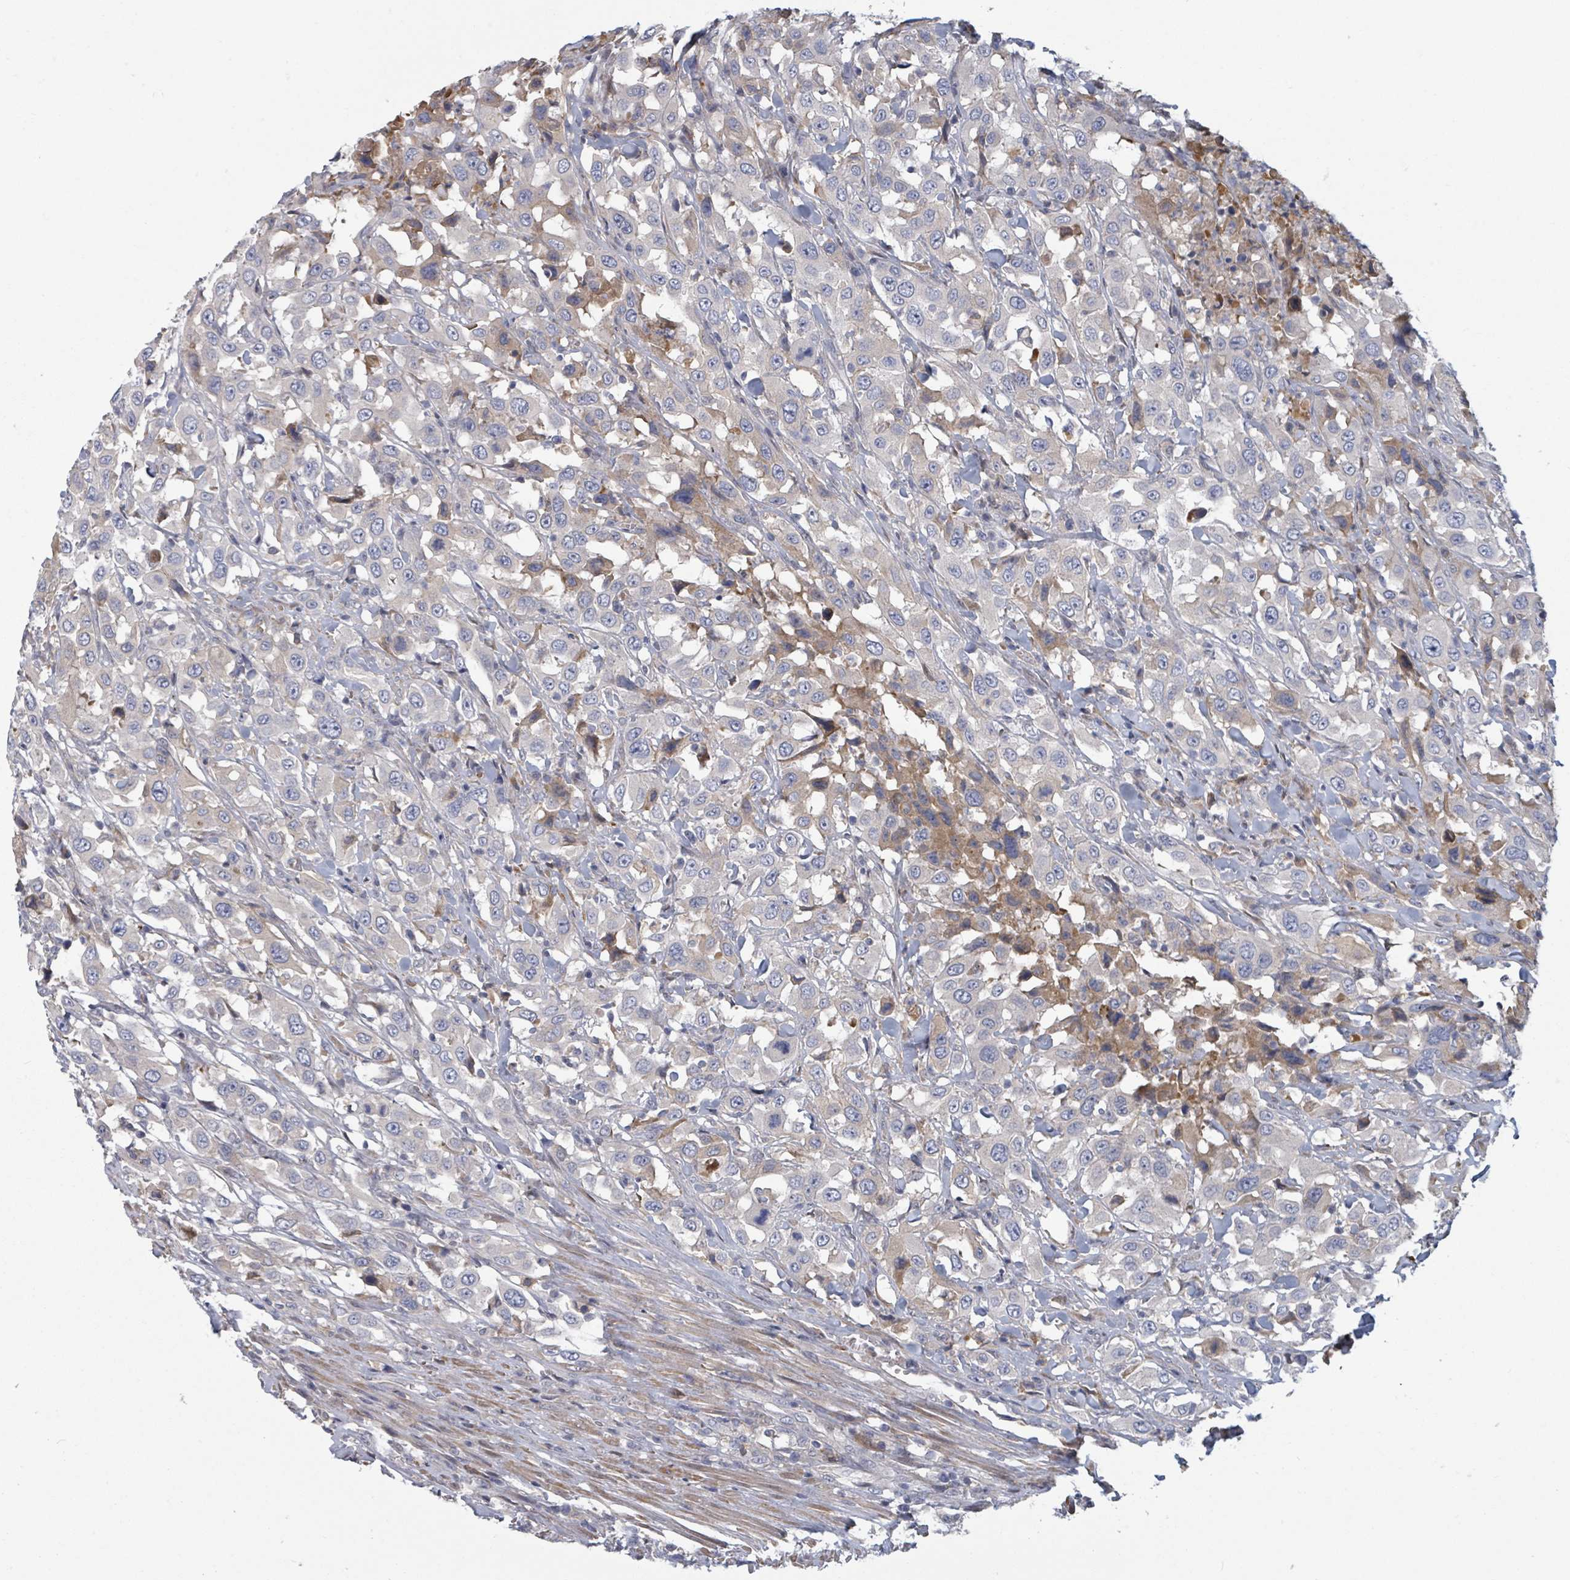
{"staining": {"intensity": "weak", "quantity": "<25%", "location": "cytoplasmic/membranous"}, "tissue": "urothelial cancer", "cell_type": "Tumor cells", "image_type": "cancer", "snomed": [{"axis": "morphology", "description": "Urothelial carcinoma, High grade"}, {"axis": "topography", "description": "Urinary bladder"}], "caption": "An image of human urothelial cancer is negative for staining in tumor cells.", "gene": "GABBR1", "patient": {"sex": "male", "age": 61}}